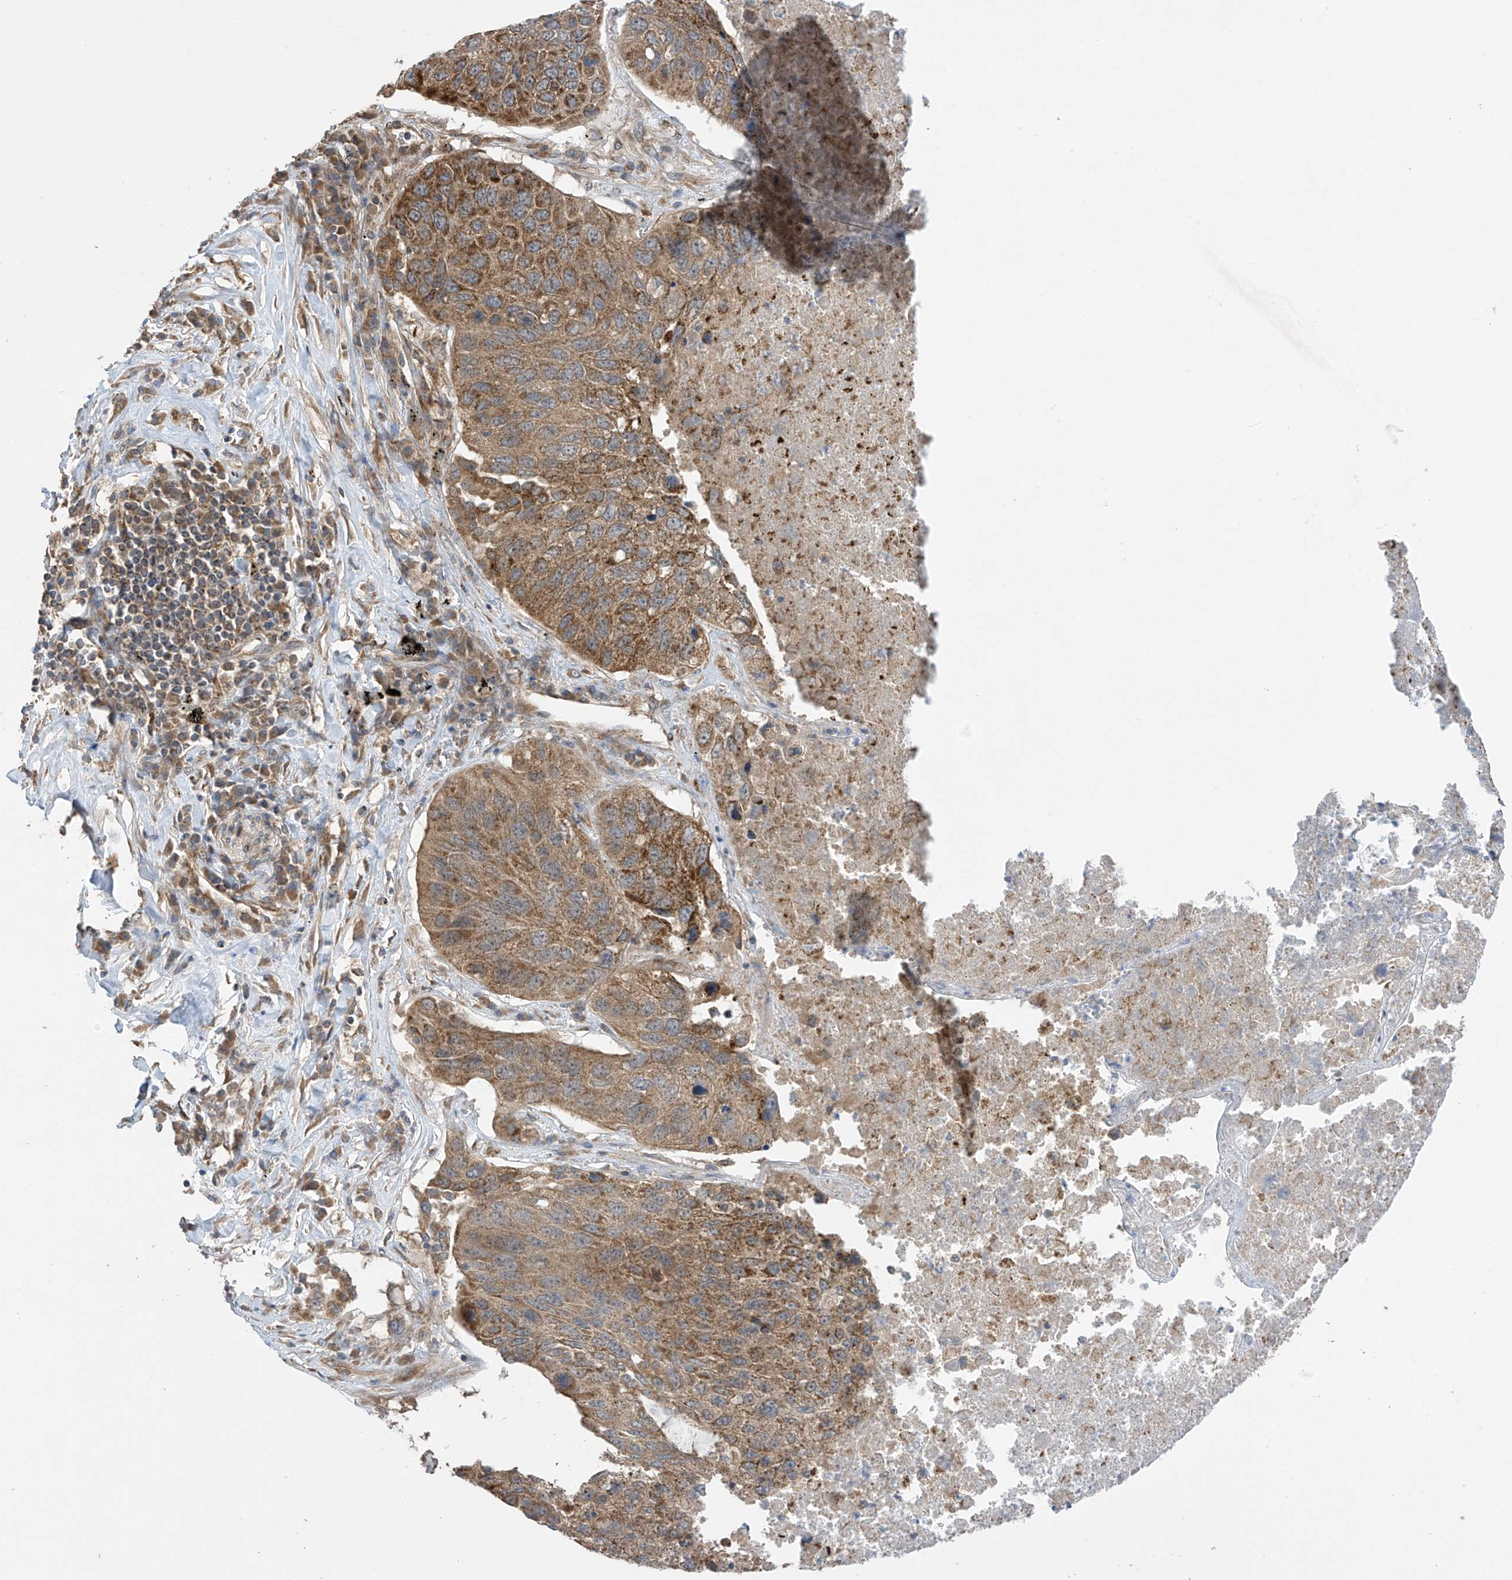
{"staining": {"intensity": "moderate", "quantity": ">75%", "location": "cytoplasmic/membranous"}, "tissue": "lung cancer", "cell_type": "Tumor cells", "image_type": "cancer", "snomed": [{"axis": "morphology", "description": "Squamous cell carcinoma, NOS"}, {"axis": "topography", "description": "Lung"}], "caption": "A histopathology image showing moderate cytoplasmic/membranous staining in approximately >75% of tumor cells in squamous cell carcinoma (lung), as visualized by brown immunohistochemical staining.", "gene": "PNPT1", "patient": {"sex": "male", "age": 61}}